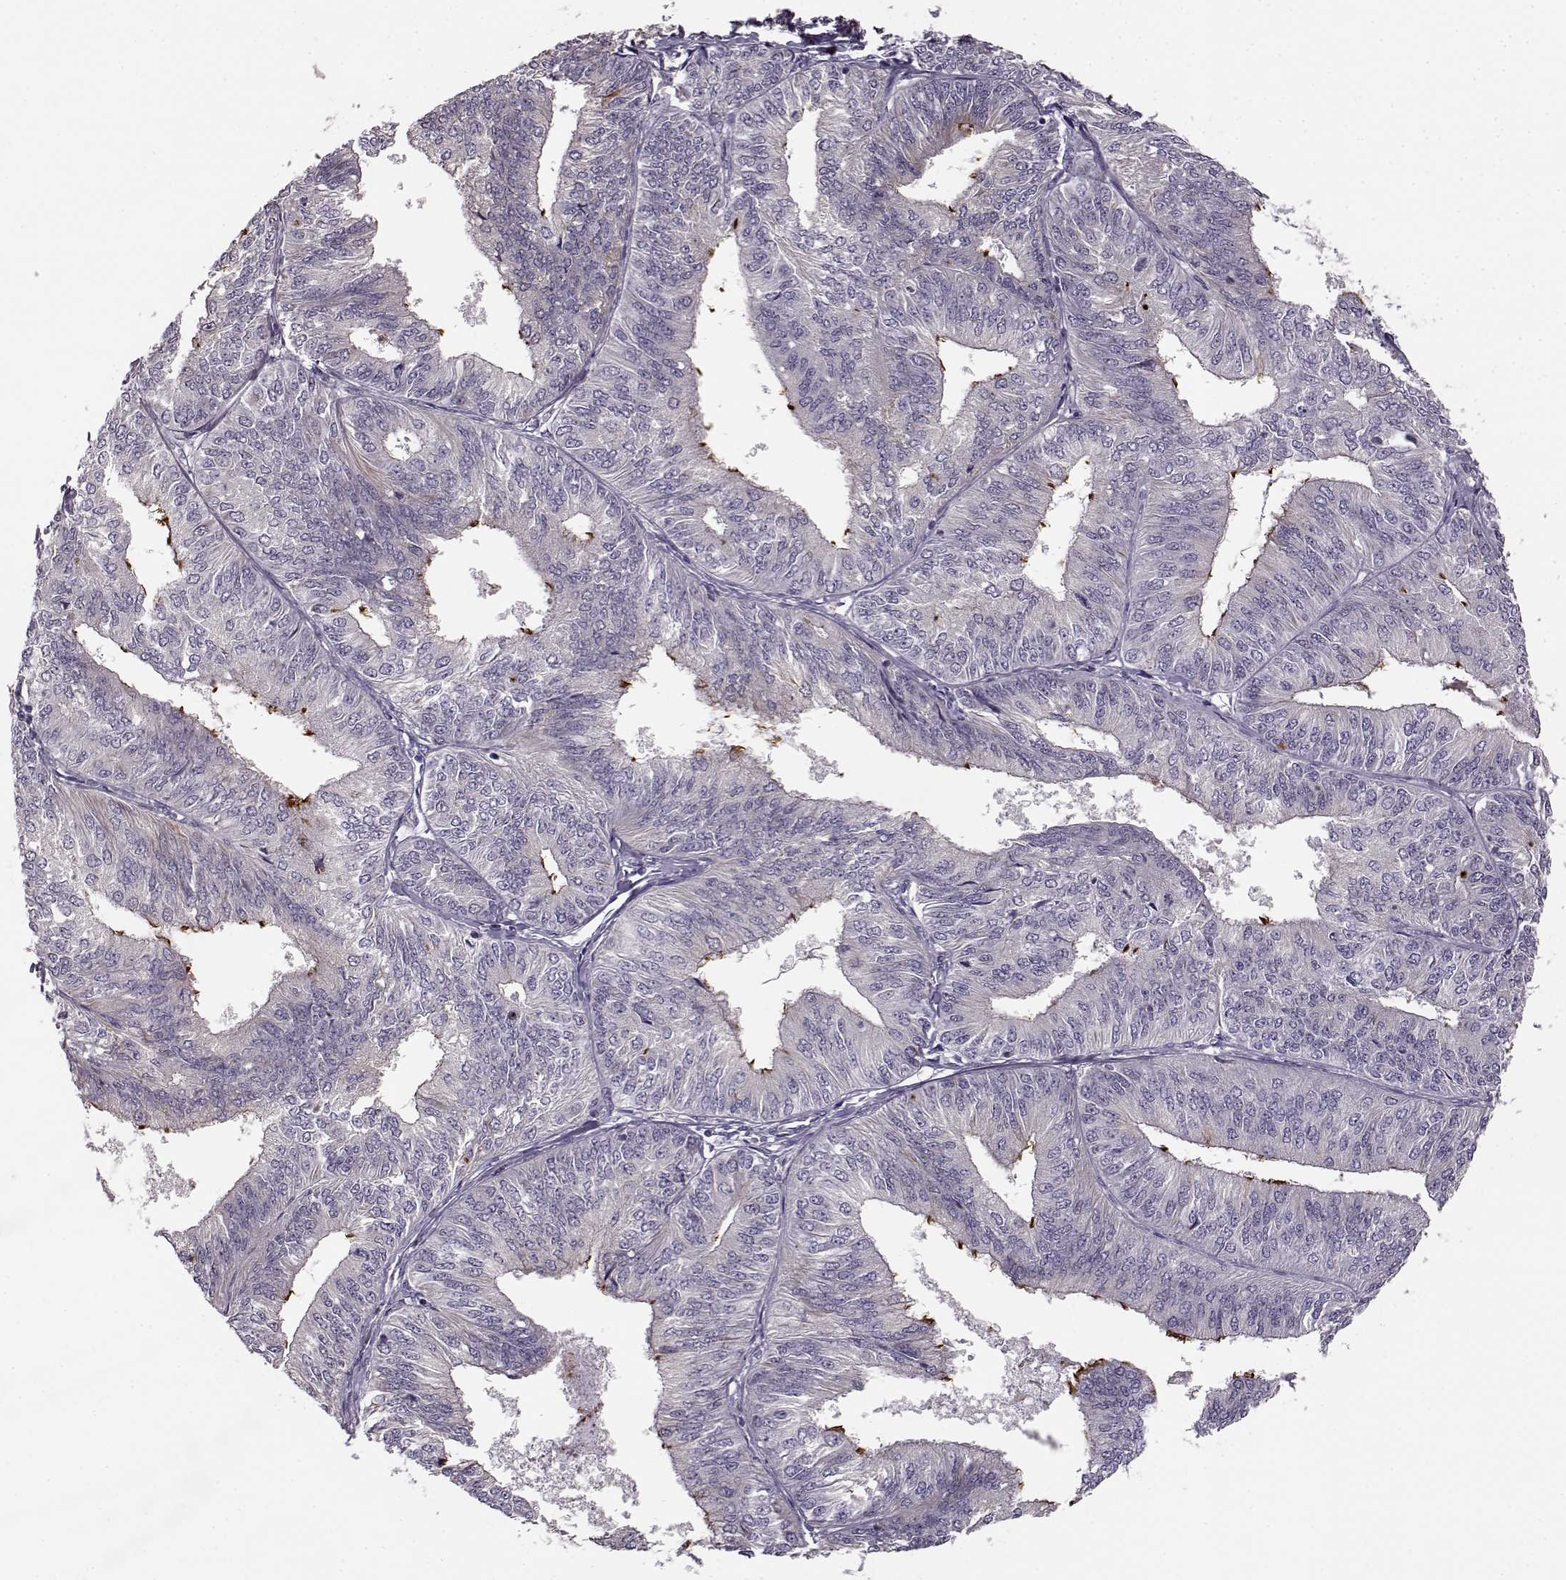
{"staining": {"intensity": "moderate", "quantity": "<25%", "location": "cytoplasmic/membranous"}, "tissue": "endometrial cancer", "cell_type": "Tumor cells", "image_type": "cancer", "snomed": [{"axis": "morphology", "description": "Adenocarcinoma, NOS"}, {"axis": "topography", "description": "Endometrium"}], "caption": "Immunohistochemistry staining of endometrial cancer, which displays low levels of moderate cytoplasmic/membranous expression in approximately <25% of tumor cells indicating moderate cytoplasmic/membranous protein positivity. The staining was performed using DAB (3,3'-diaminobenzidine) (brown) for protein detection and nuclei were counterstained in hematoxylin (blue).", "gene": "MTR", "patient": {"sex": "female", "age": 58}}